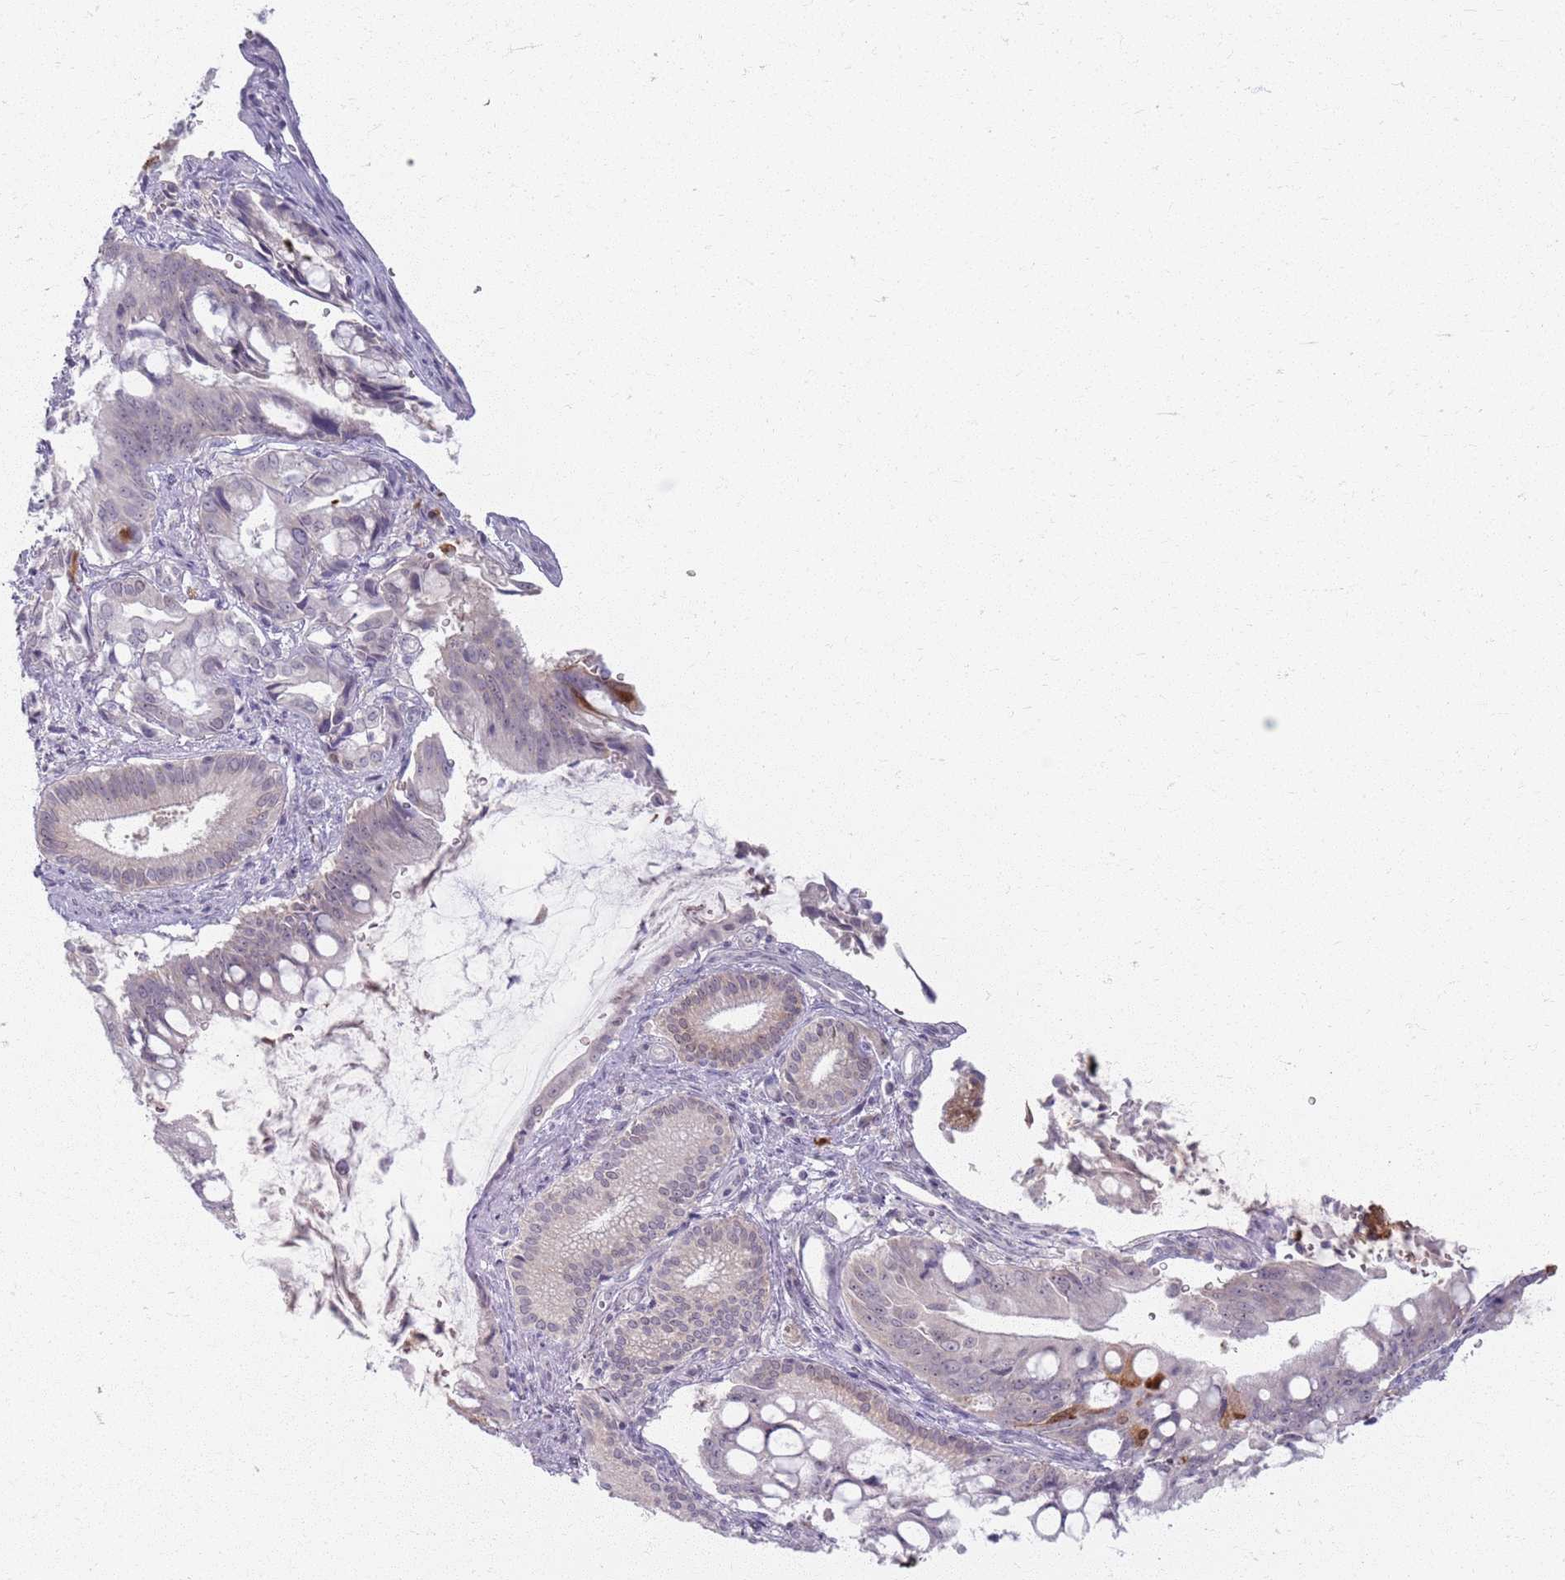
{"staining": {"intensity": "negative", "quantity": "none", "location": "none"}, "tissue": "pancreatic cancer", "cell_type": "Tumor cells", "image_type": "cancer", "snomed": [{"axis": "morphology", "description": "Adenocarcinoma, NOS"}, {"axis": "topography", "description": "Pancreas"}], "caption": "IHC image of human pancreatic adenocarcinoma stained for a protein (brown), which demonstrates no positivity in tumor cells.", "gene": "CRIPT", "patient": {"sex": "male", "age": 68}}